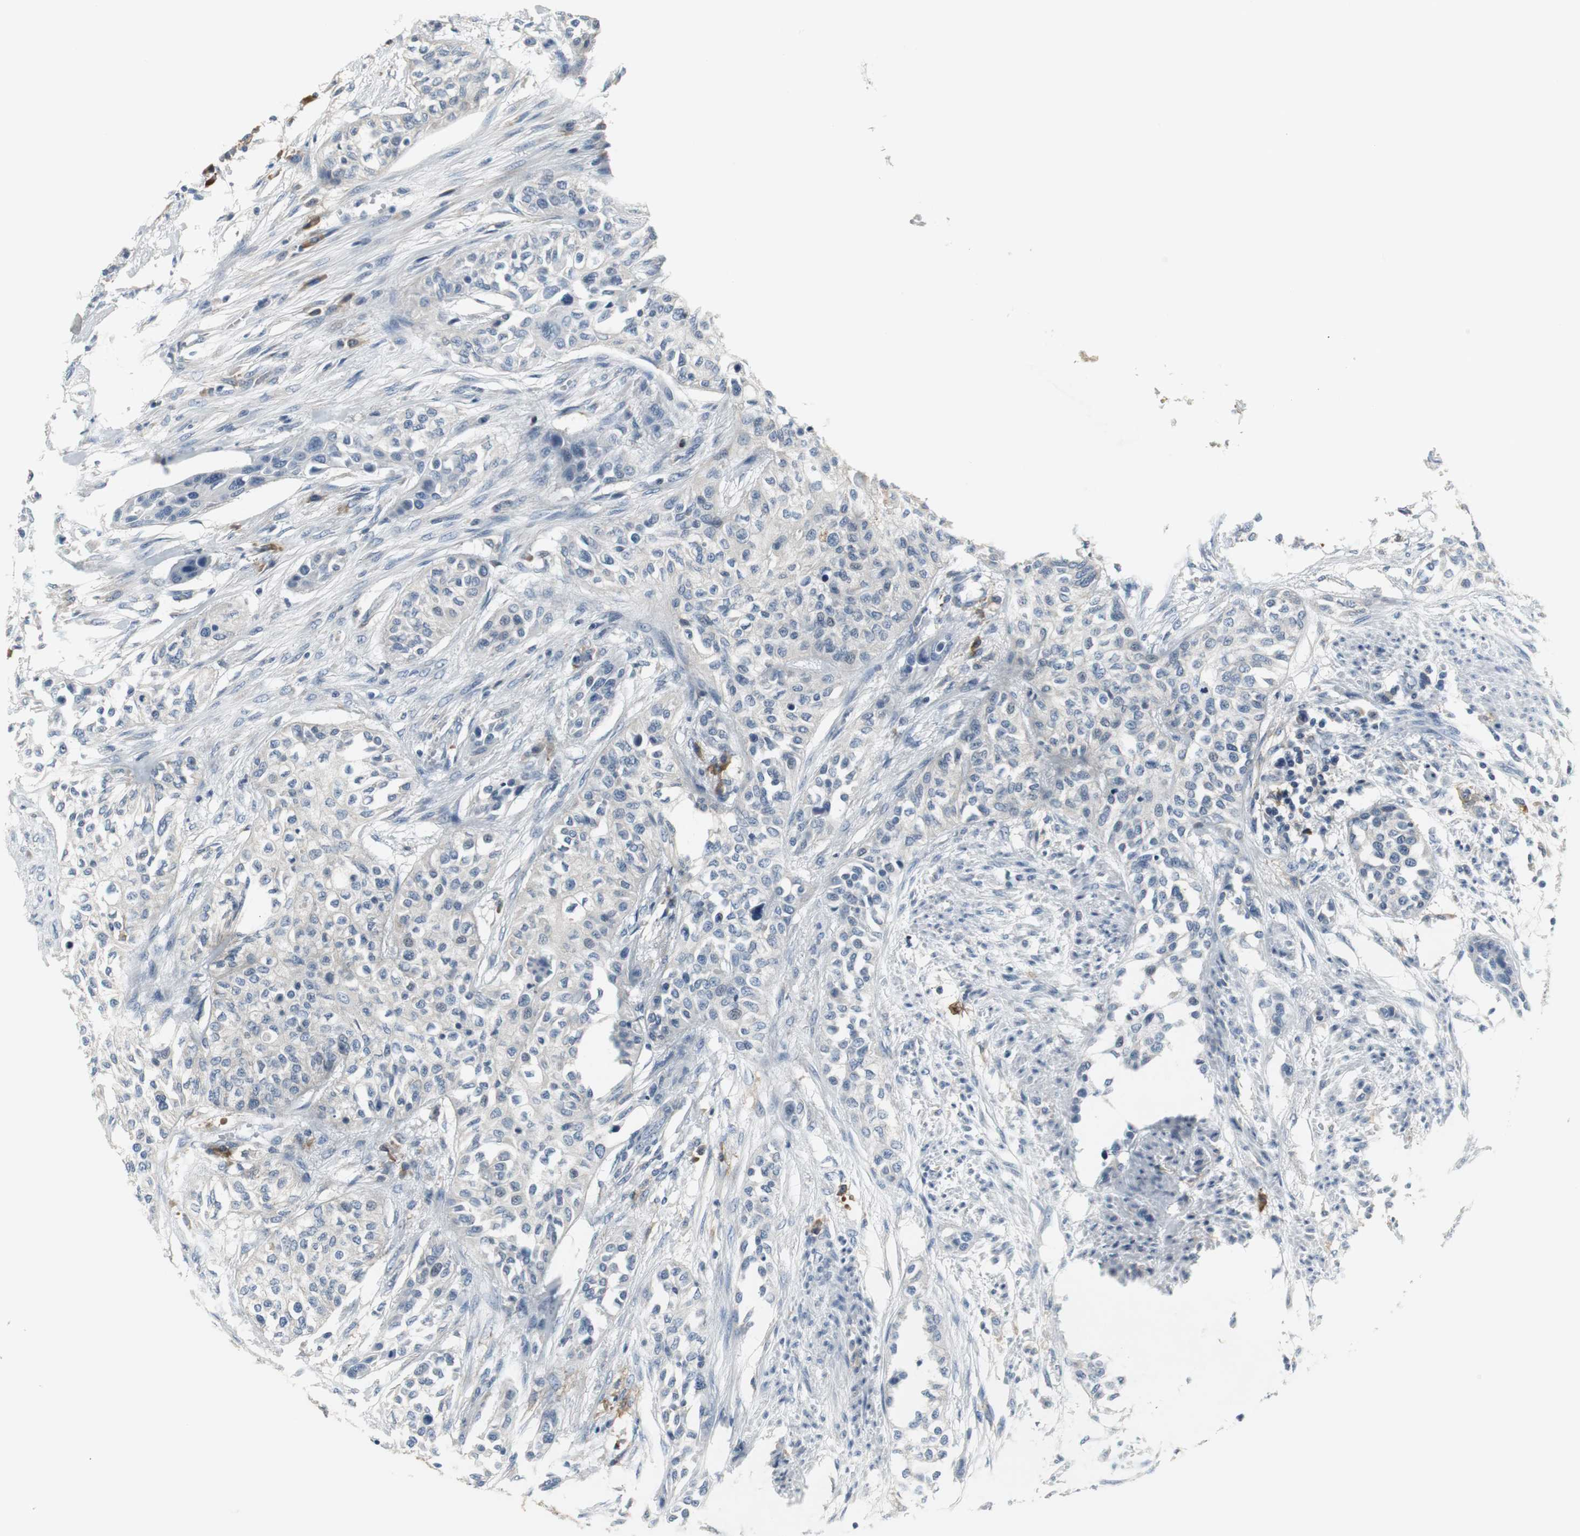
{"staining": {"intensity": "negative", "quantity": "none", "location": "none"}, "tissue": "urothelial cancer", "cell_type": "Tumor cells", "image_type": "cancer", "snomed": [{"axis": "morphology", "description": "Urothelial carcinoma, High grade"}, {"axis": "topography", "description": "Urinary bladder"}], "caption": "IHC of high-grade urothelial carcinoma displays no positivity in tumor cells.", "gene": "SLC2A5", "patient": {"sex": "male", "age": 74}}